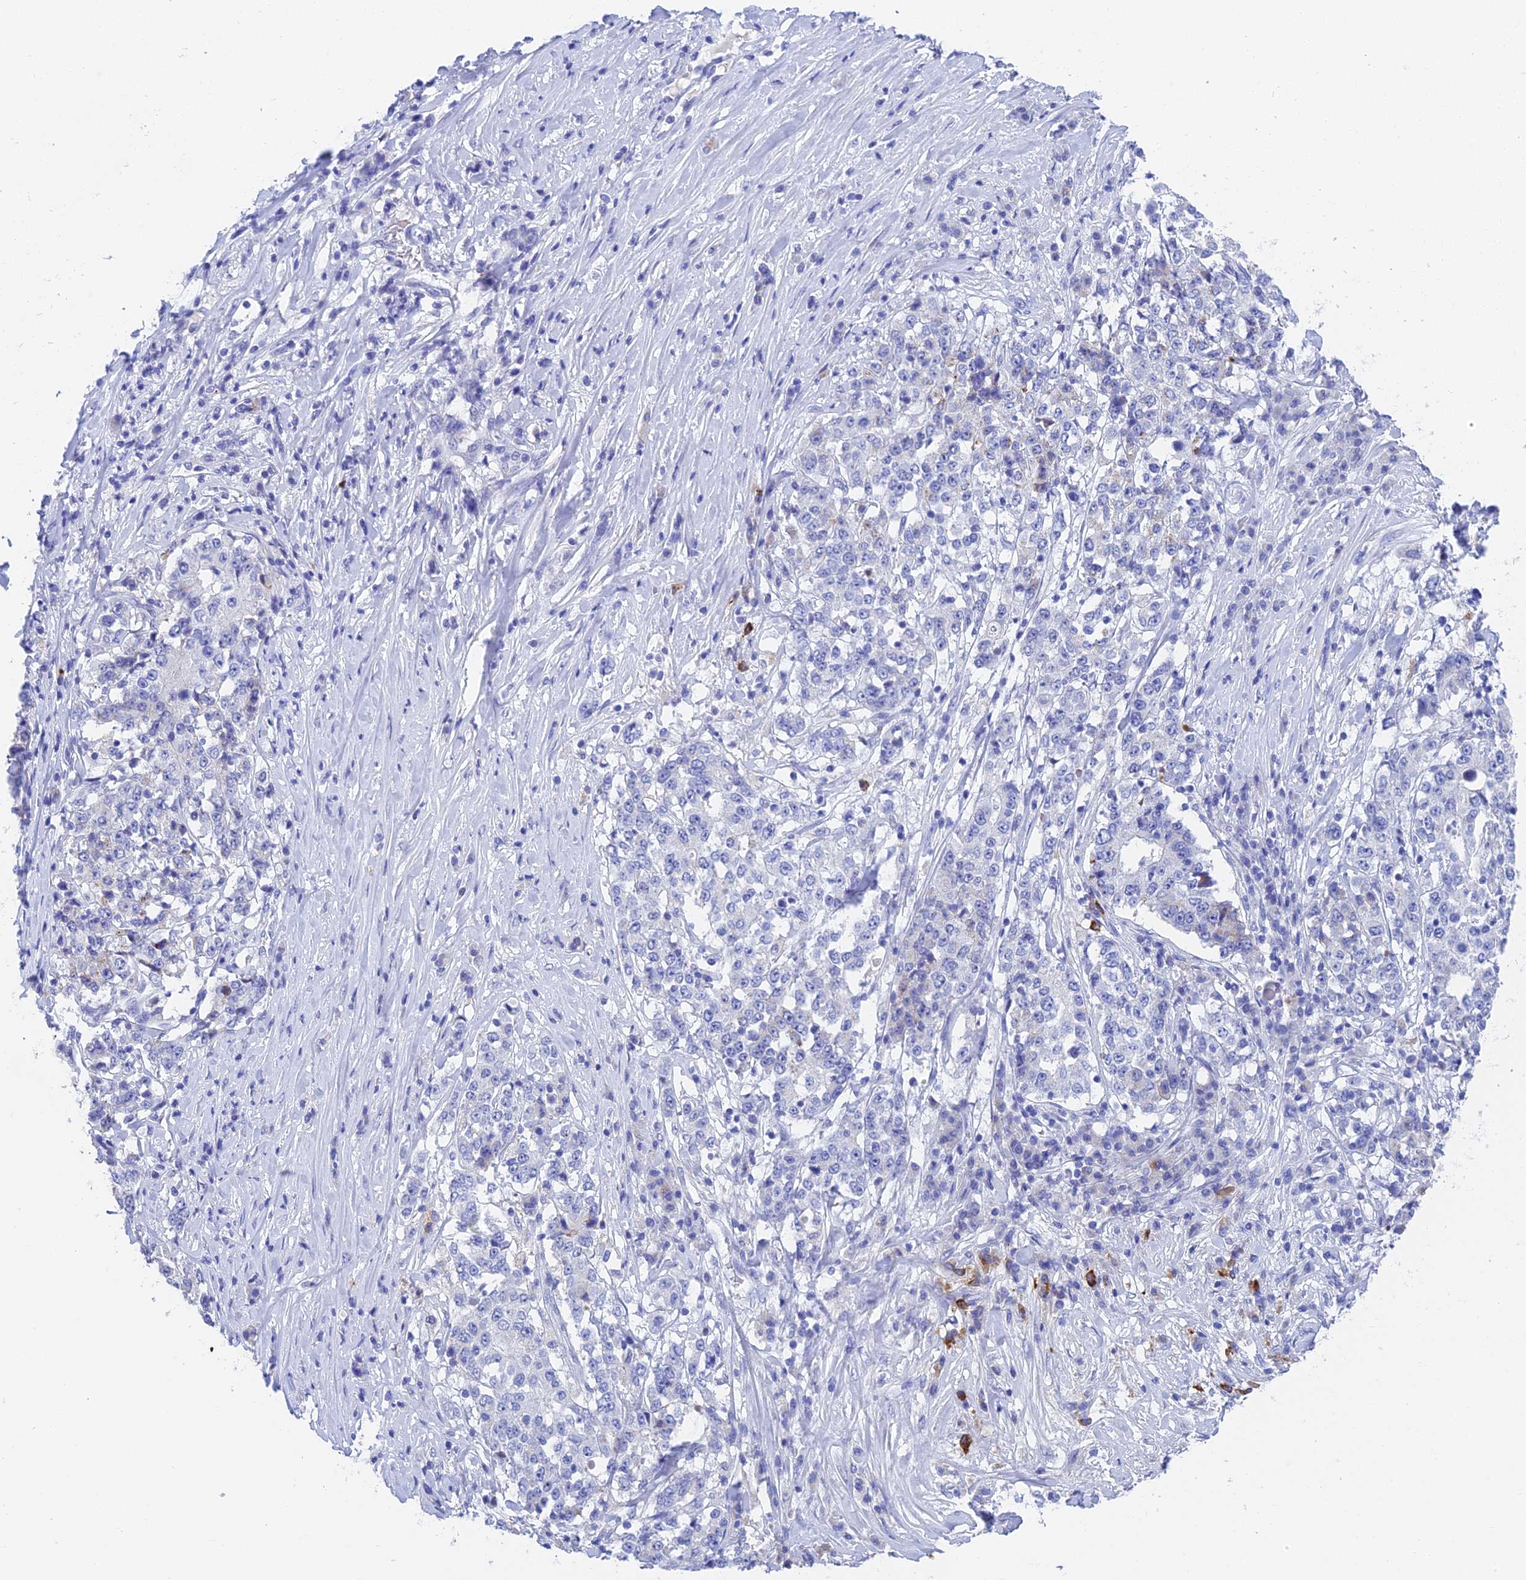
{"staining": {"intensity": "negative", "quantity": "none", "location": "none"}, "tissue": "stomach cancer", "cell_type": "Tumor cells", "image_type": "cancer", "snomed": [{"axis": "morphology", "description": "Adenocarcinoma, NOS"}, {"axis": "topography", "description": "Stomach"}], "caption": "High magnification brightfield microscopy of stomach cancer stained with DAB (3,3'-diaminobenzidine) (brown) and counterstained with hematoxylin (blue): tumor cells show no significant positivity.", "gene": "ADAMTS13", "patient": {"sex": "male", "age": 59}}